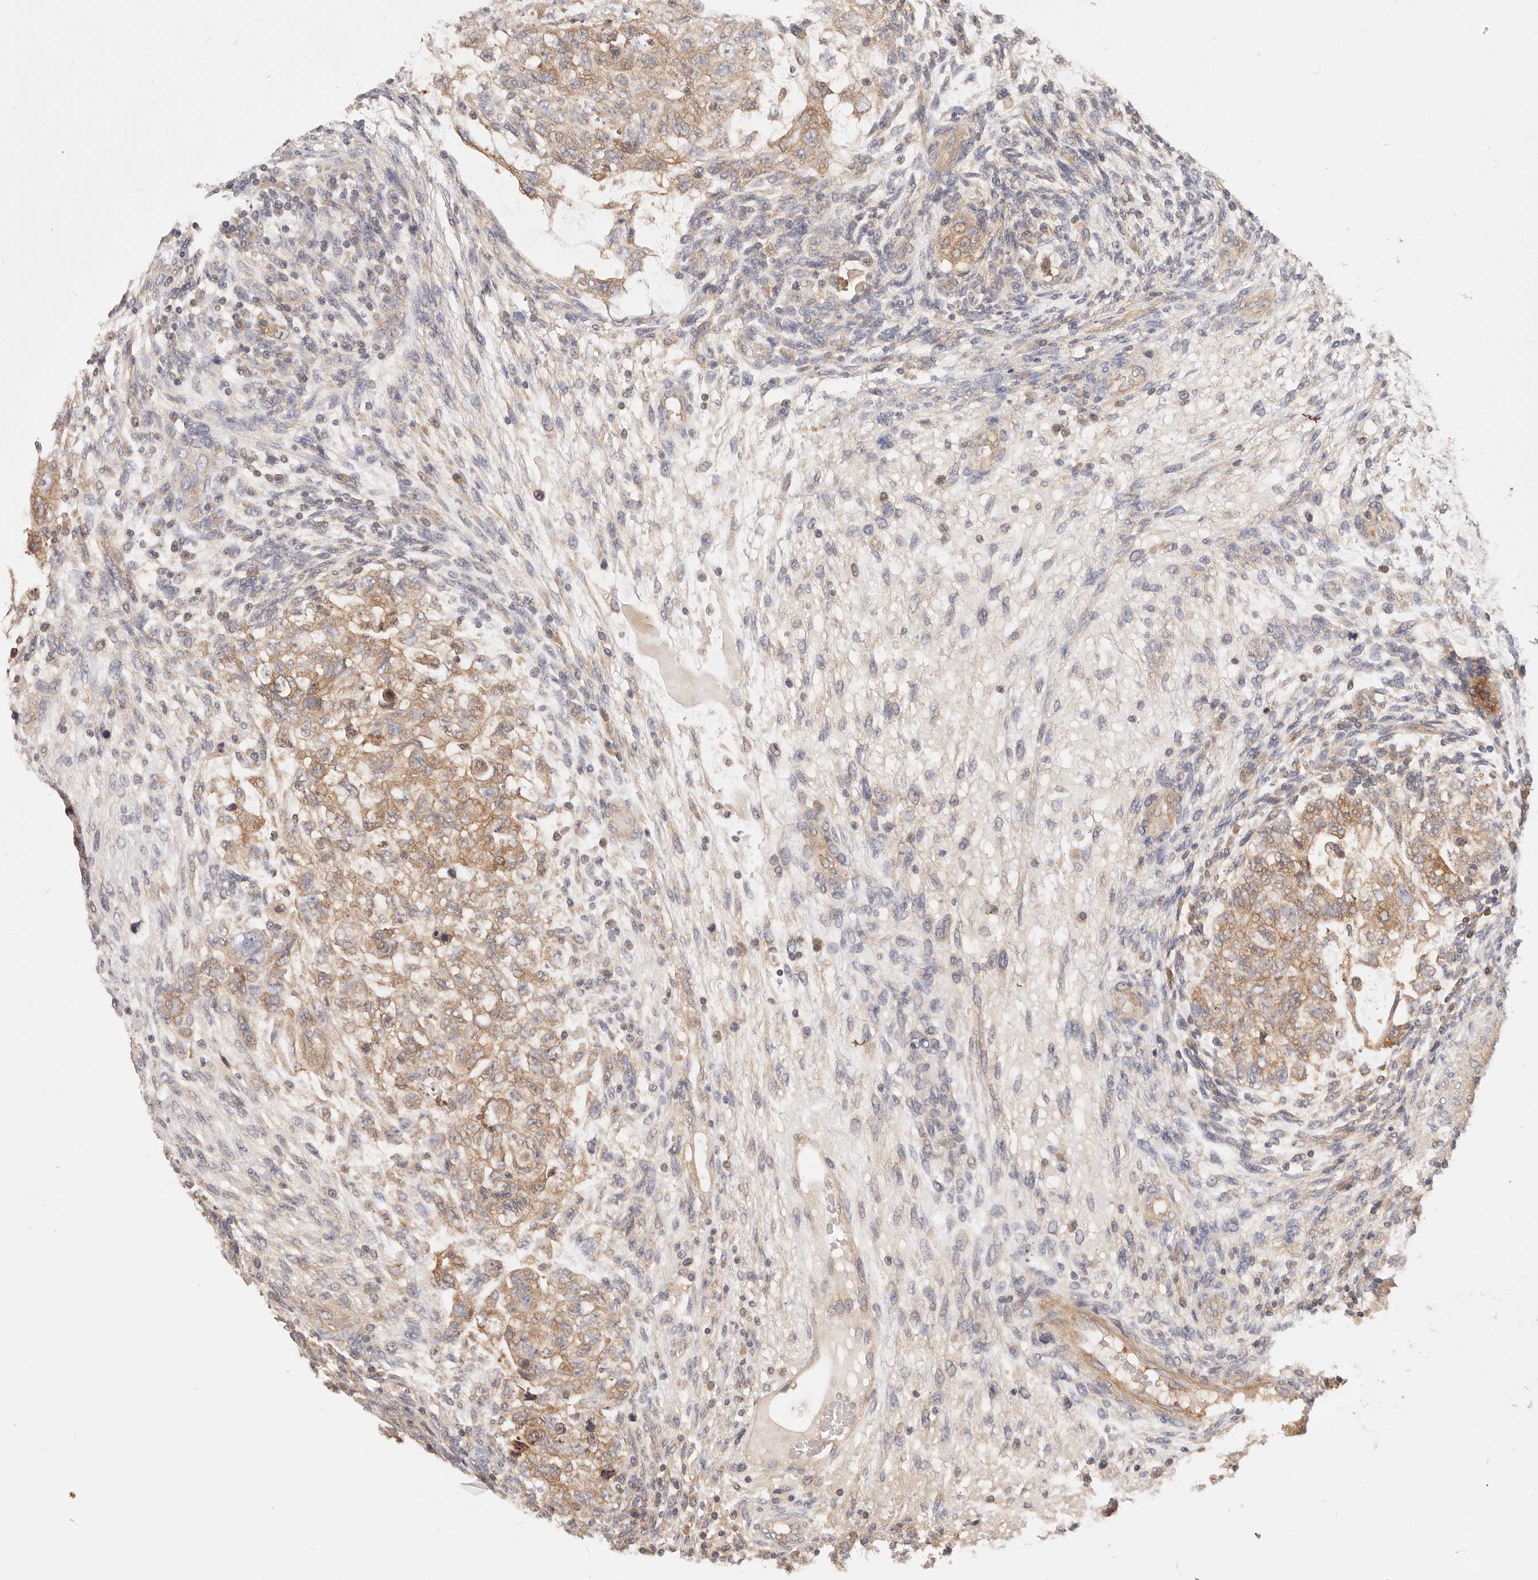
{"staining": {"intensity": "strong", "quantity": "<25%", "location": "cytoplasmic/membranous"}, "tissue": "testis cancer", "cell_type": "Tumor cells", "image_type": "cancer", "snomed": [{"axis": "morphology", "description": "Carcinoma, Embryonal, NOS"}, {"axis": "topography", "description": "Testis"}], "caption": "A medium amount of strong cytoplasmic/membranous staining is seen in about <25% of tumor cells in testis cancer (embryonal carcinoma) tissue.", "gene": "KCMF1", "patient": {"sex": "male", "age": 36}}